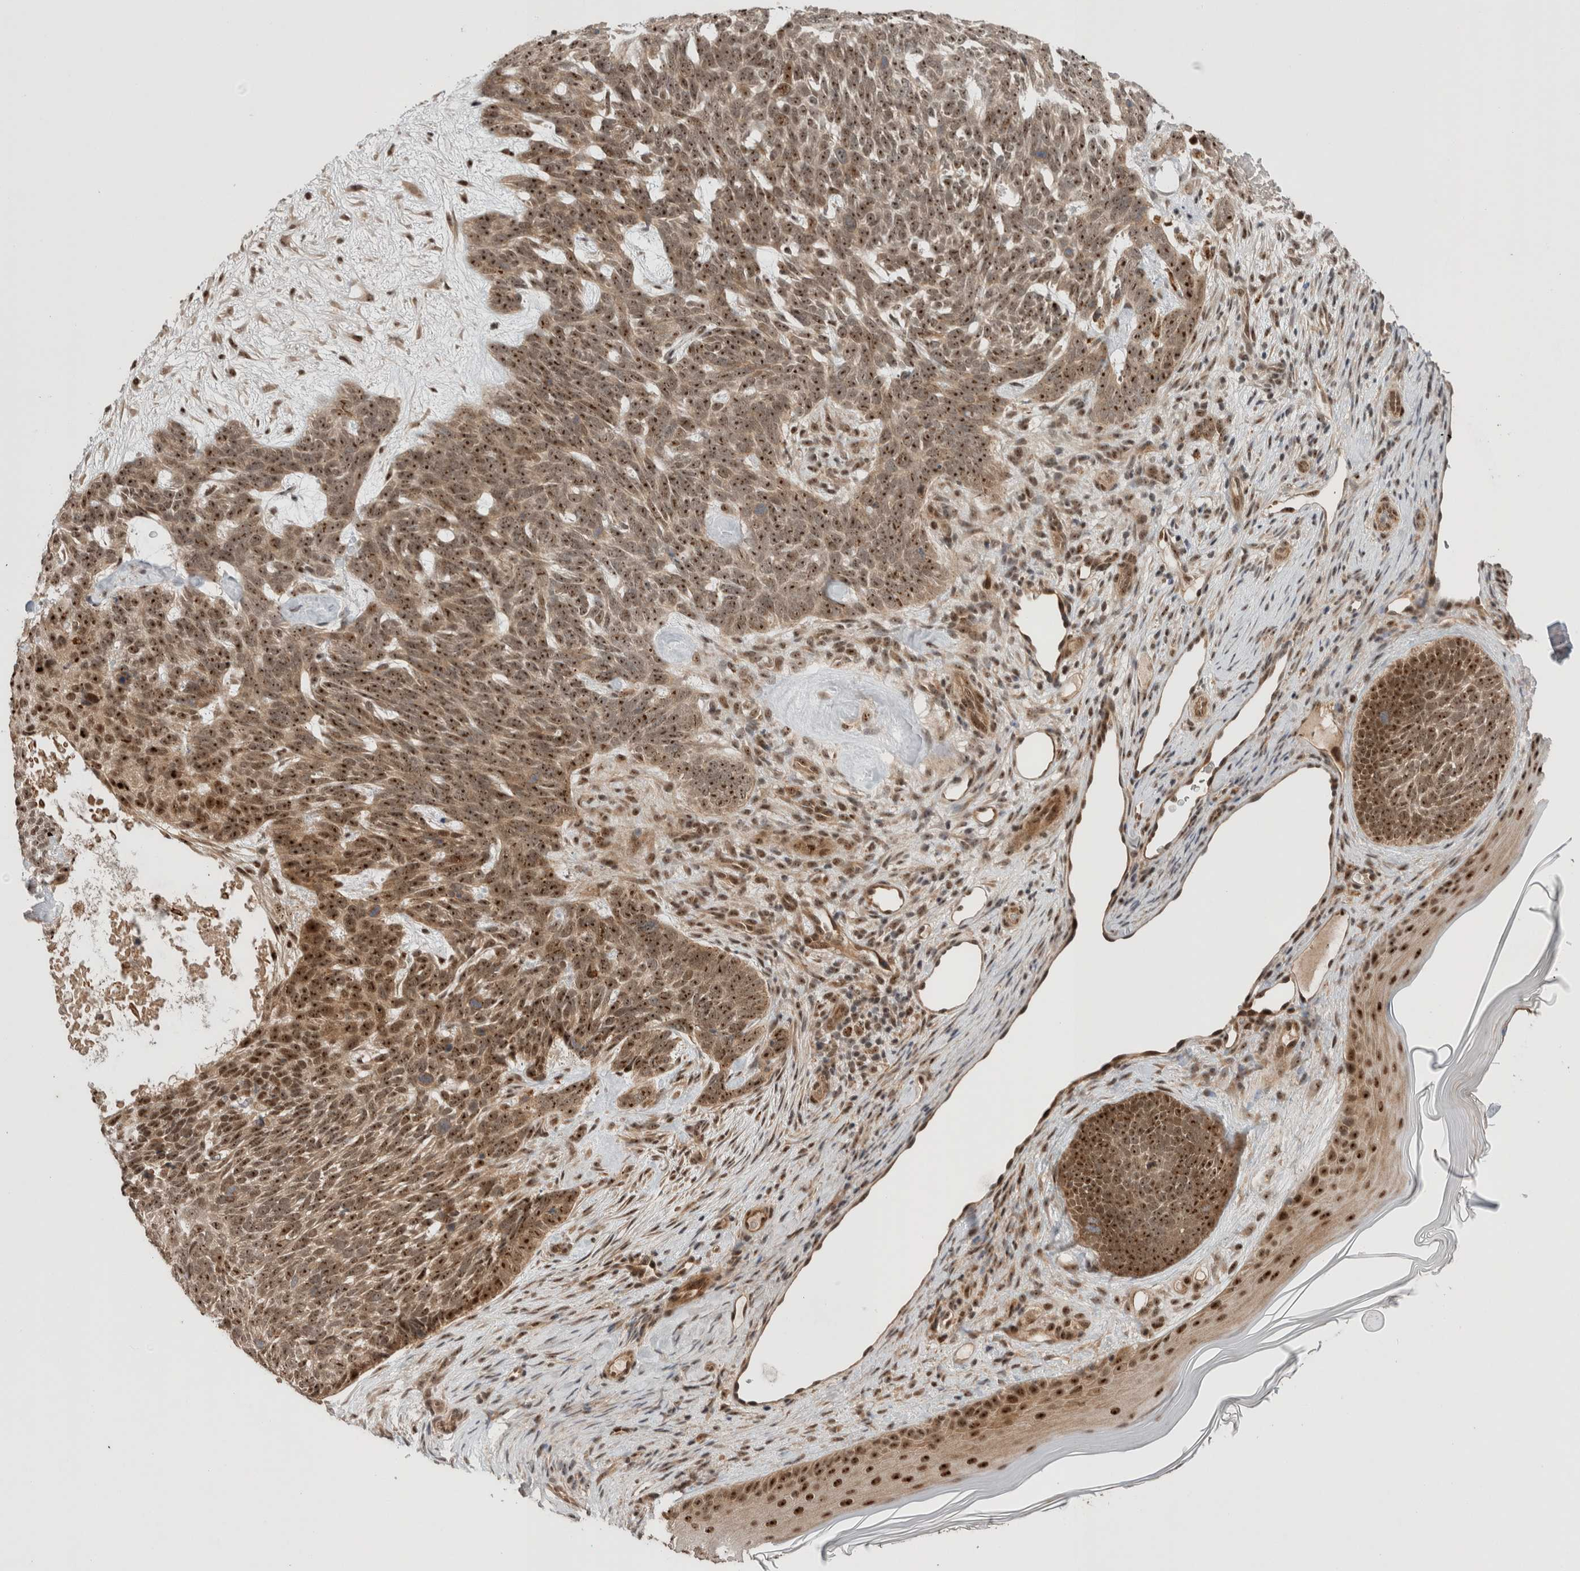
{"staining": {"intensity": "moderate", "quantity": ">75%", "location": "cytoplasmic/membranous,nuclear"}, "tissue": "skin cancer", "cell_type": "Tumor cells", "image_type": "cancer", "snomed": [{"axis": "morphology", "description": "Basal cell carcinoma"}, {"axis": "topography", "description": "Skin"}], "caption": "Basal cell carcinoma (skin) stained with IHC reveals moderate cytoplasmic/membranous and nuclear expression in about >75% of tumor cells.", "gene": "MPHOSPH6", "patient": {"sex": "female", "age": 85}}